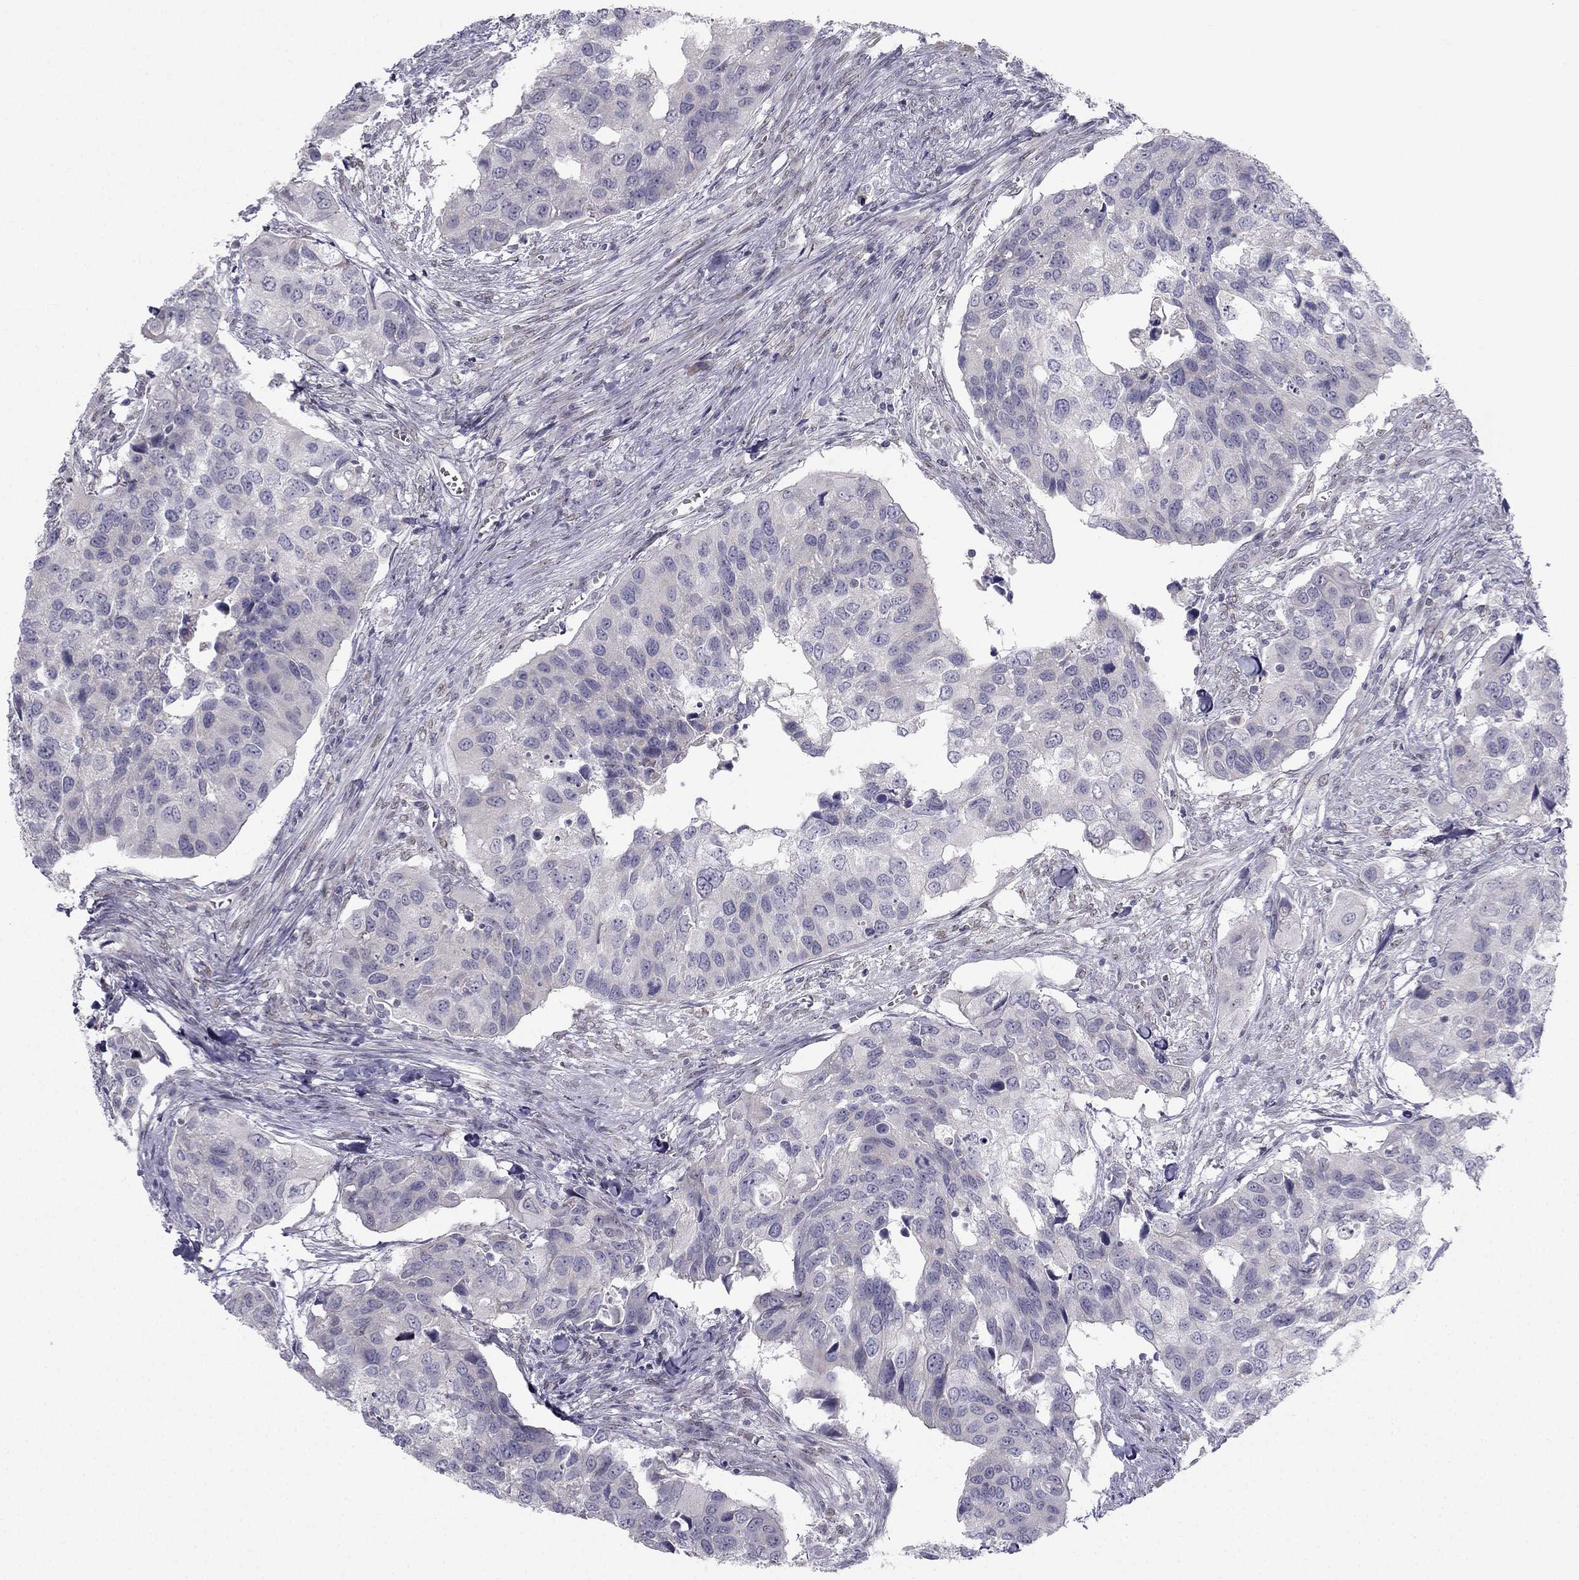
{"staining": {"intensity": "negative", "quantity": "none", "location": "none"}, "tissue": "urothelial cancer", "cell_type": "Tumor cells", "image_type": "cancer", "snomed": [{"axis": "morphology", "description": "Urothelial carcinoma, High grade"}, {"axis": "topography", "description": "Urinary bladder"}], "caption": "Human high-grade urothelial carcinoma stained for a protein using immunohistochemistry reveals no staining in tumor cells.", "gene": "TRPS1", "patient": {"sex": "male", "age": 60}}